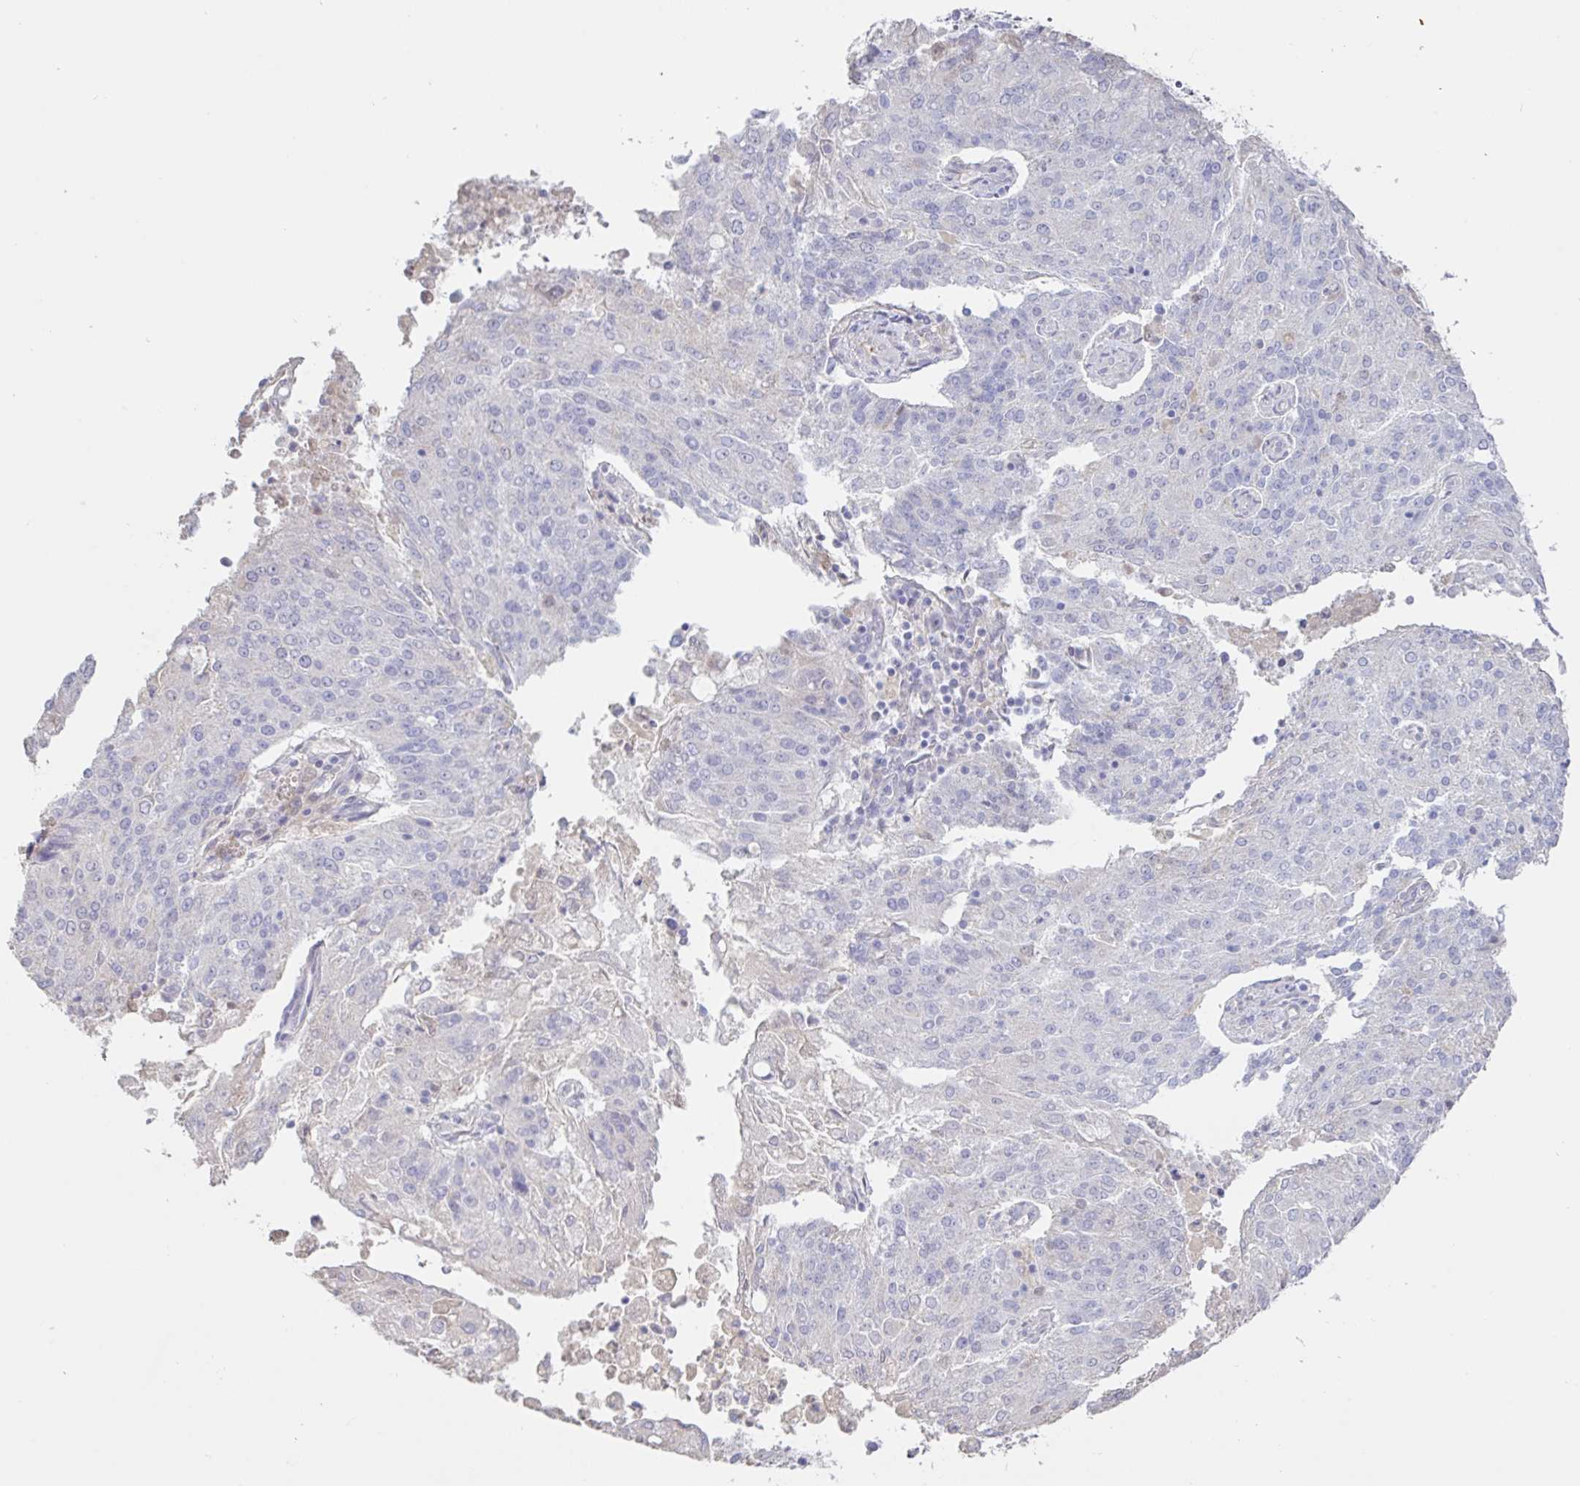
{"staining": {"intensity": "negative", "quantity": "none", "location": "none"}, "tissue": "endometrial cancer", "cell_type": "Tumor cells", "image_type": "cancer", "snomed": [{"axis": "morphology", "description": "Adenocarcinoma, NOS"}, {"axis": "topography", "description": "Endometrium"}], "caption": "DAB (3,3'-diaminobenzidine) immunohistochemical staining of endometrial adenocarcinoma displays no significant staining in tumor cells.", "gene": "PYGM", "patient": {"sex": "female", "age": 82}}